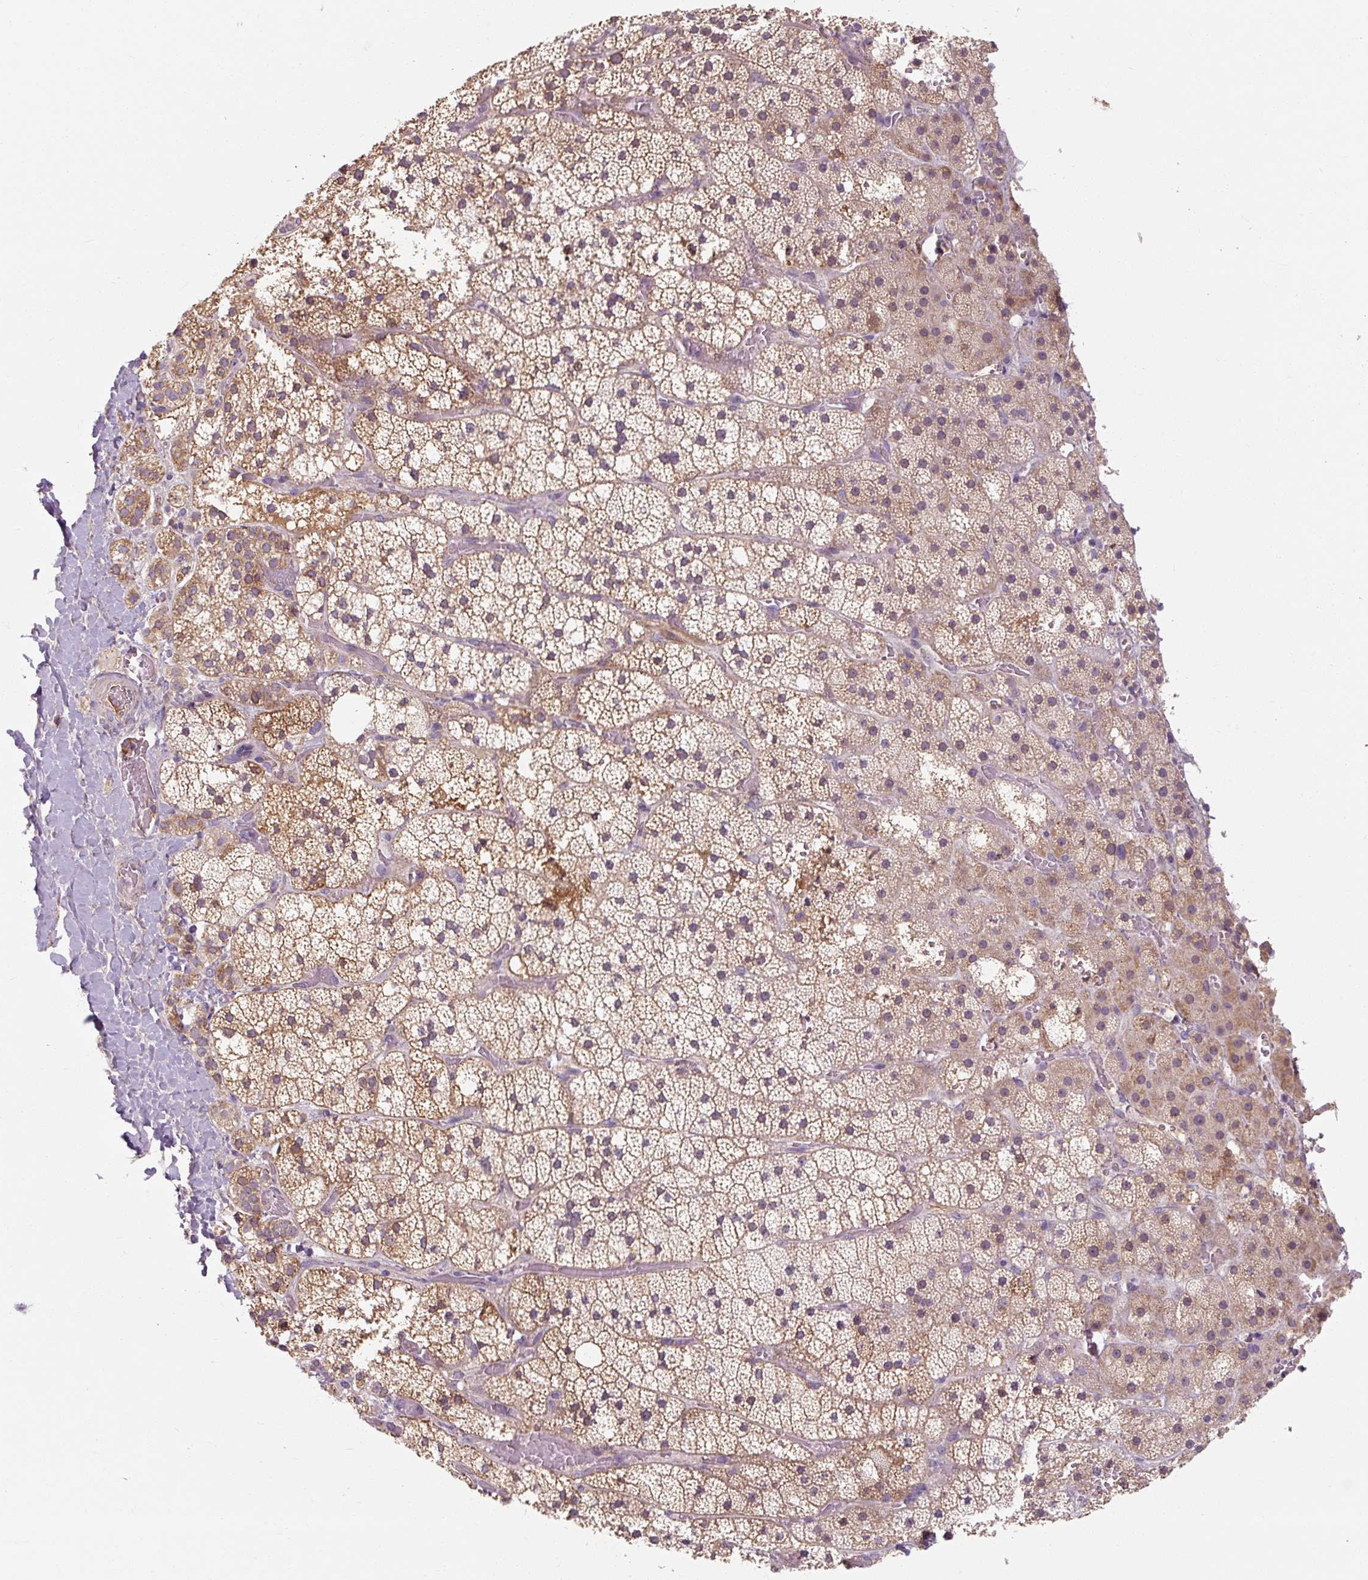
{"staining": {"intensity": "moderate", "quantity": ">75%", "location": "cytoplasmic/membranous"}, "tissue": "adrenal gland", "cell_type": "Glandular cells", "image_type": "normal", "snomed": [{"axis": "morphology", "description": "Normal tissue, NOS"}, {"axis": "topography", "description": "Adrenal gland"}], "caption": "Immunohistochemistry (IHC) micrograph of benign adrenal gland: human adrenal gland stained using IHC shows medium levels of moderate protein expression localized specifically in the cytoplasmic/membranous of glandular cells, appearing as a cytoplasmic/membranous brown color.", "gene": "TSEN54", "patient": {"sex": "male", "age": 53}}